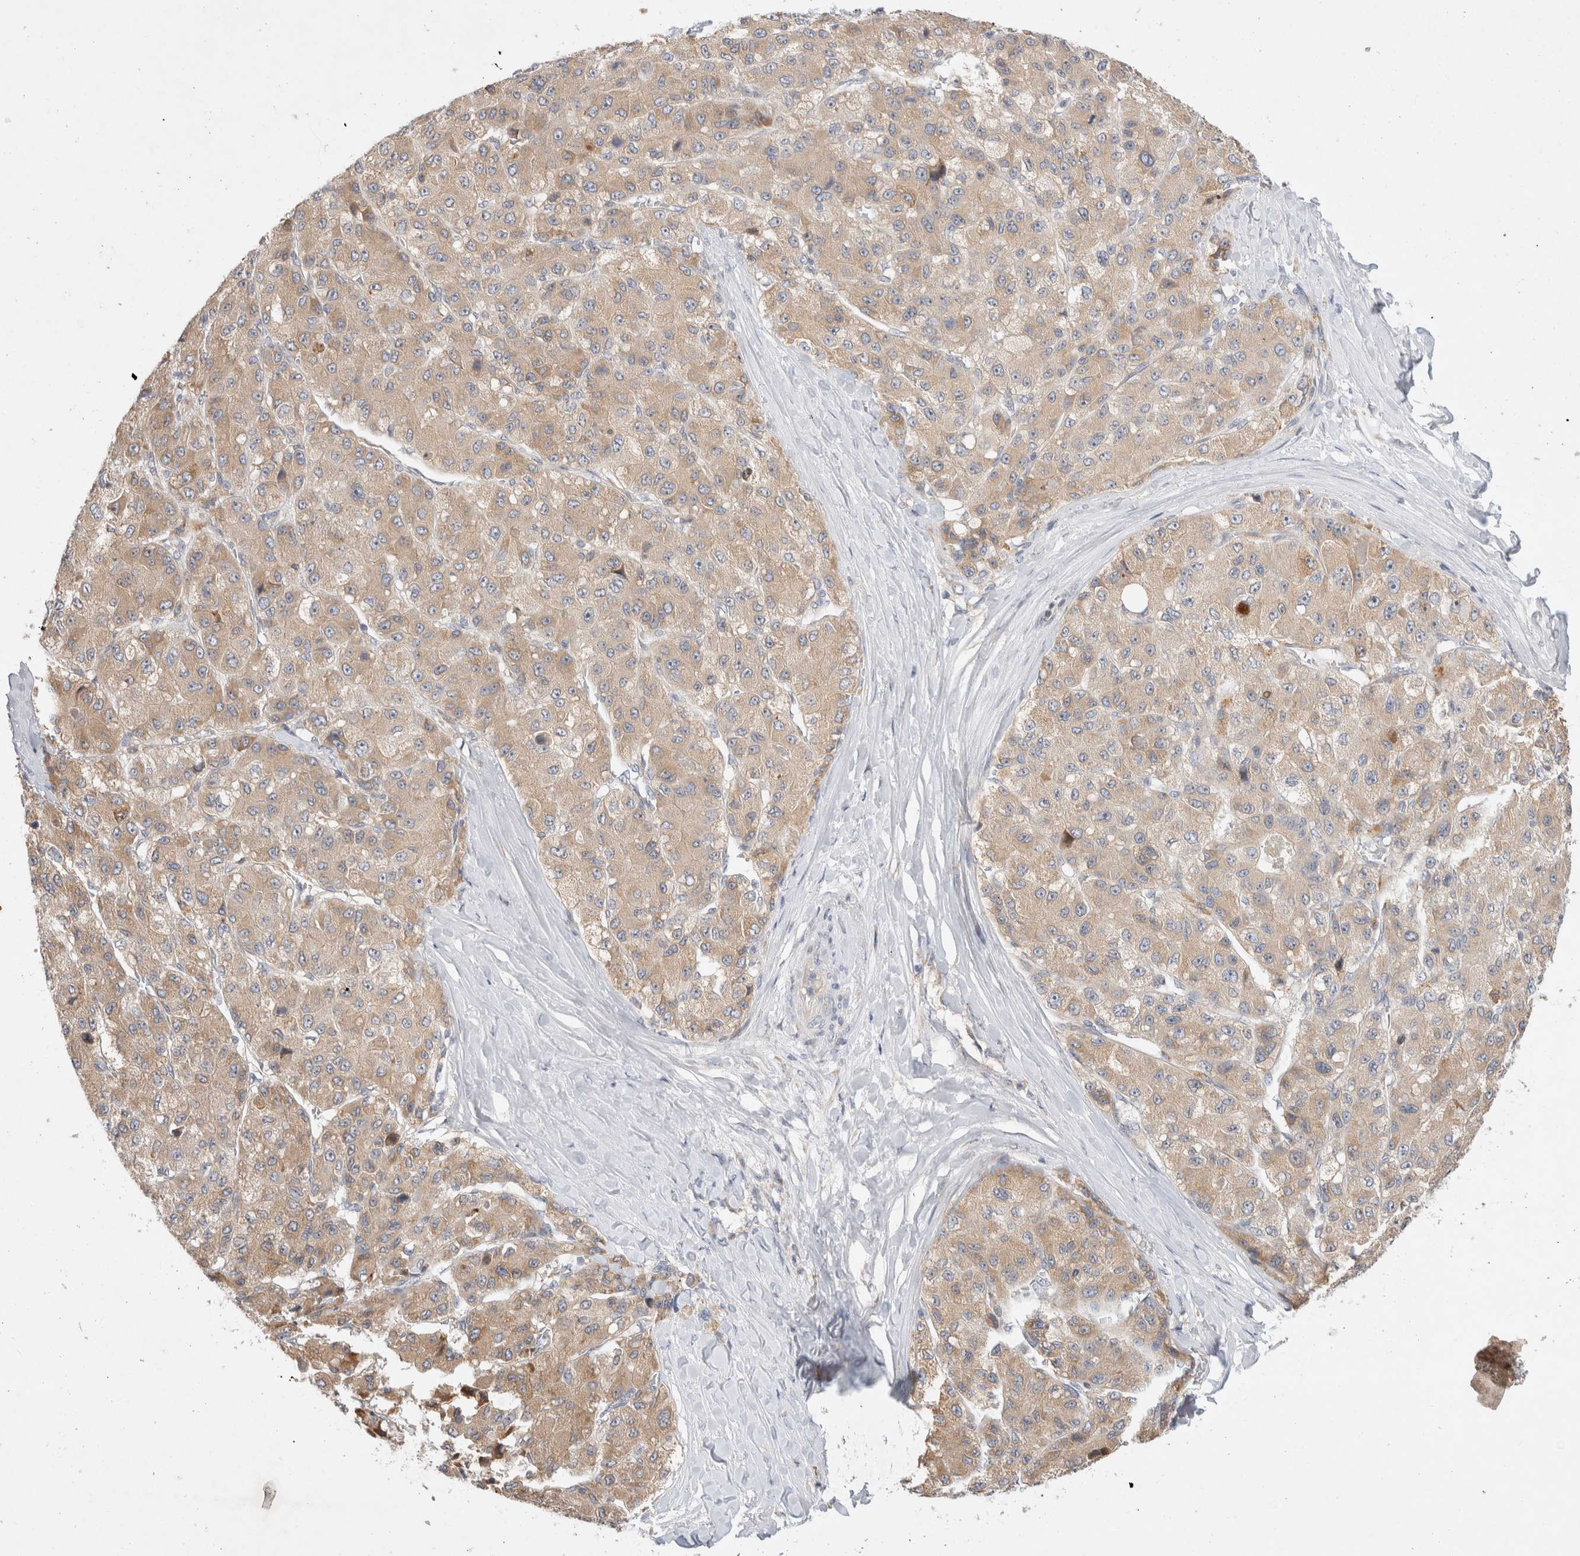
{"staining": {"intensity": "moderate", "quantity": ">75%", "location": "cytoplasmic/membranous"}, "tissue": "liver cancer", "cell_type": "Tumor cells", "image_type": "cancer", "snomed": [{"axis": "morphology", "description": "Carcinoma, Hepatocellular, NOS"}, {"axis": "topography", "description": "Liver"}], "caption": "A brown stain shows moderate cytoplasmic/membranous positivity of a protein in human liver cancer tumor cells.", "gene": "NEDD4L", "patient": {"sex": "male", "age": 80}}